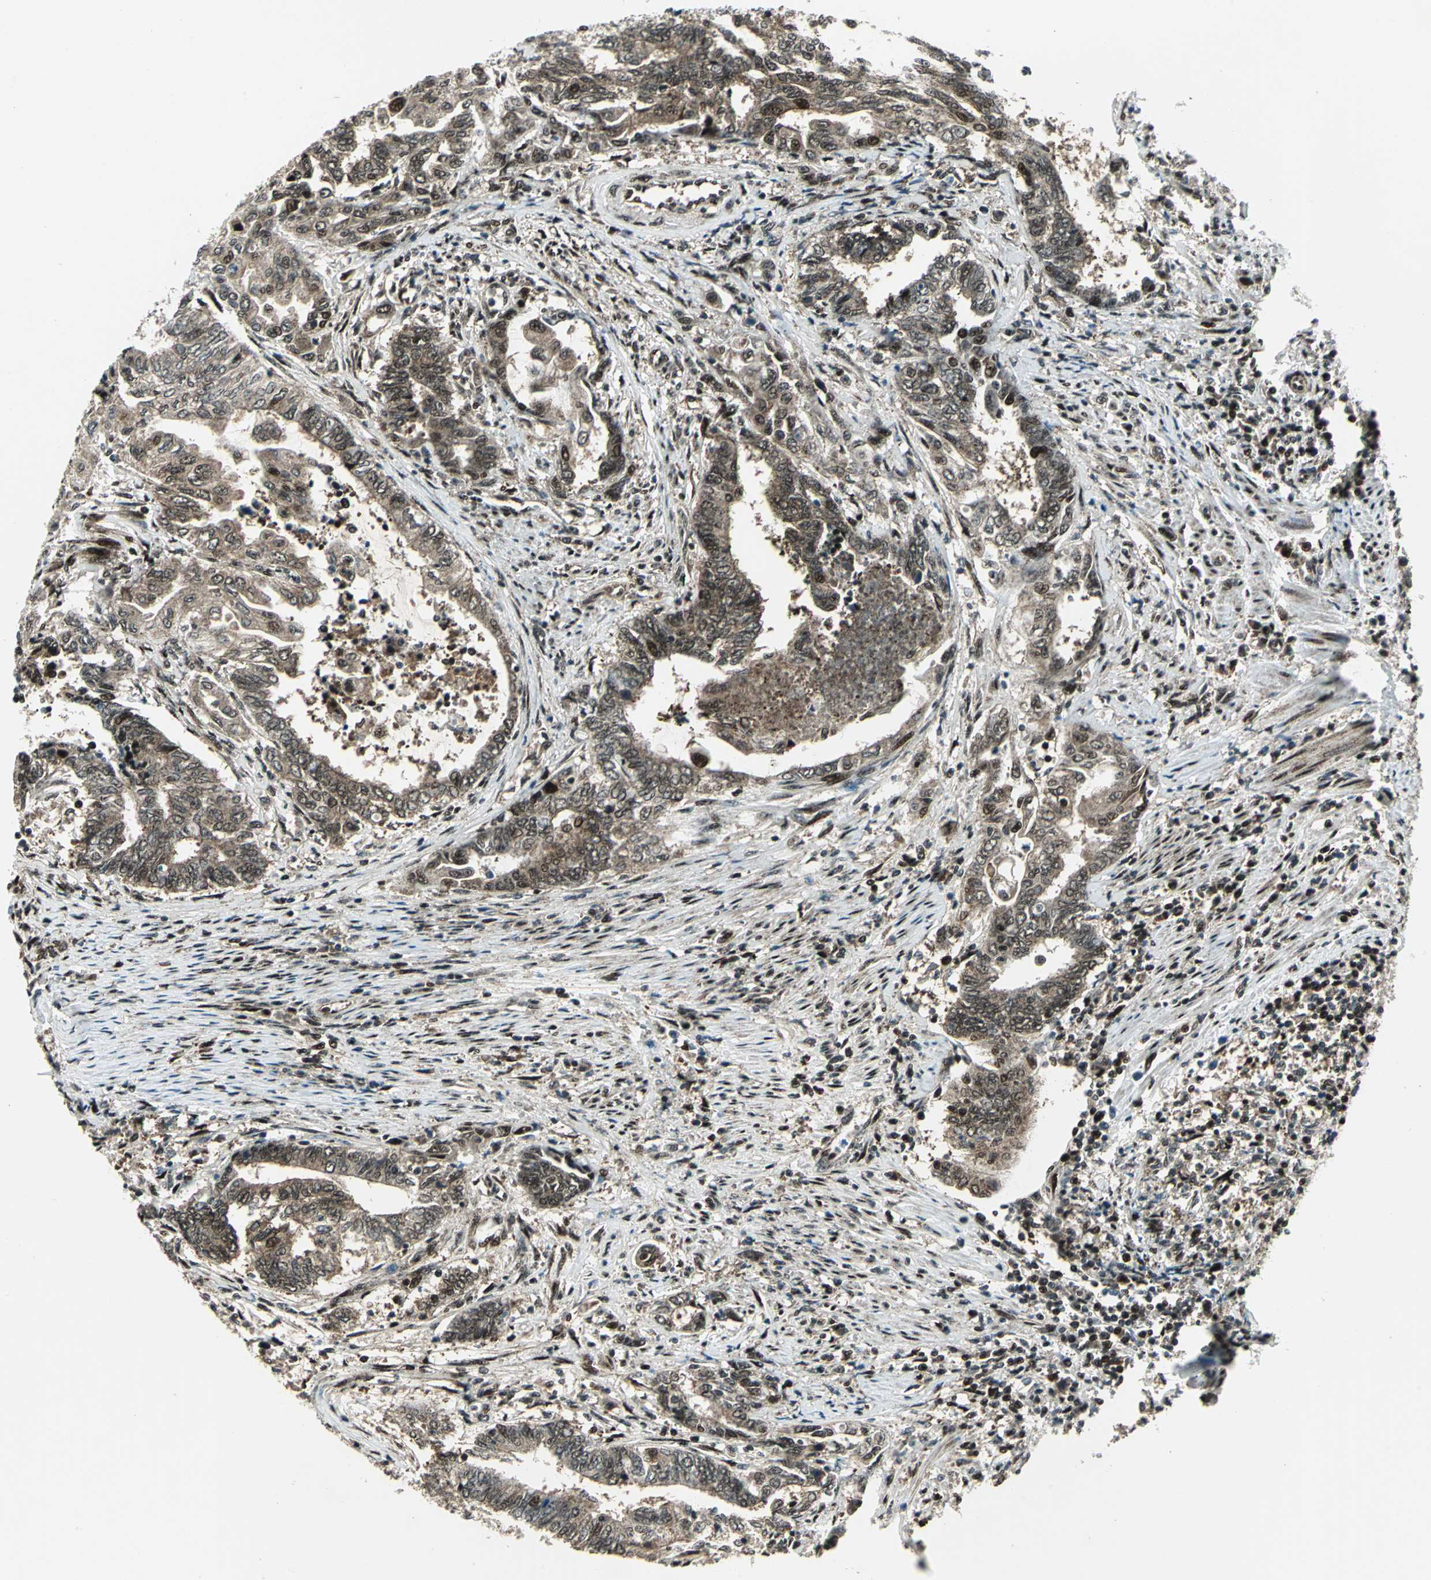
{"staining": {"intensity": "moderate", "quantity": ">75%", "location": "cytoplasmic/membranous,nuclear"}, "tissue": "endometrial cancer", "cell_type": "Tumor cells", "image_type": "cancer", "snomed": [{"axis": "morphology", "description": "Adenocarcinoma, NOS"}, {"axis": "topography", "description": "Uterus"}, {"axis": "topography", "description": "Endometrium"}], "caption": "Adenocarcinoma (endometrial) stained with IHC shows moderate cytoplasmic/membranous and nuclear expression in about >75% of tumor cells. Using DAB (brown) and hematoxylin (blue) stains, captured at high magnification using brightfield microscopy.", "gene": "COPS5", "patient": {"sex": "female", "age": 70}}